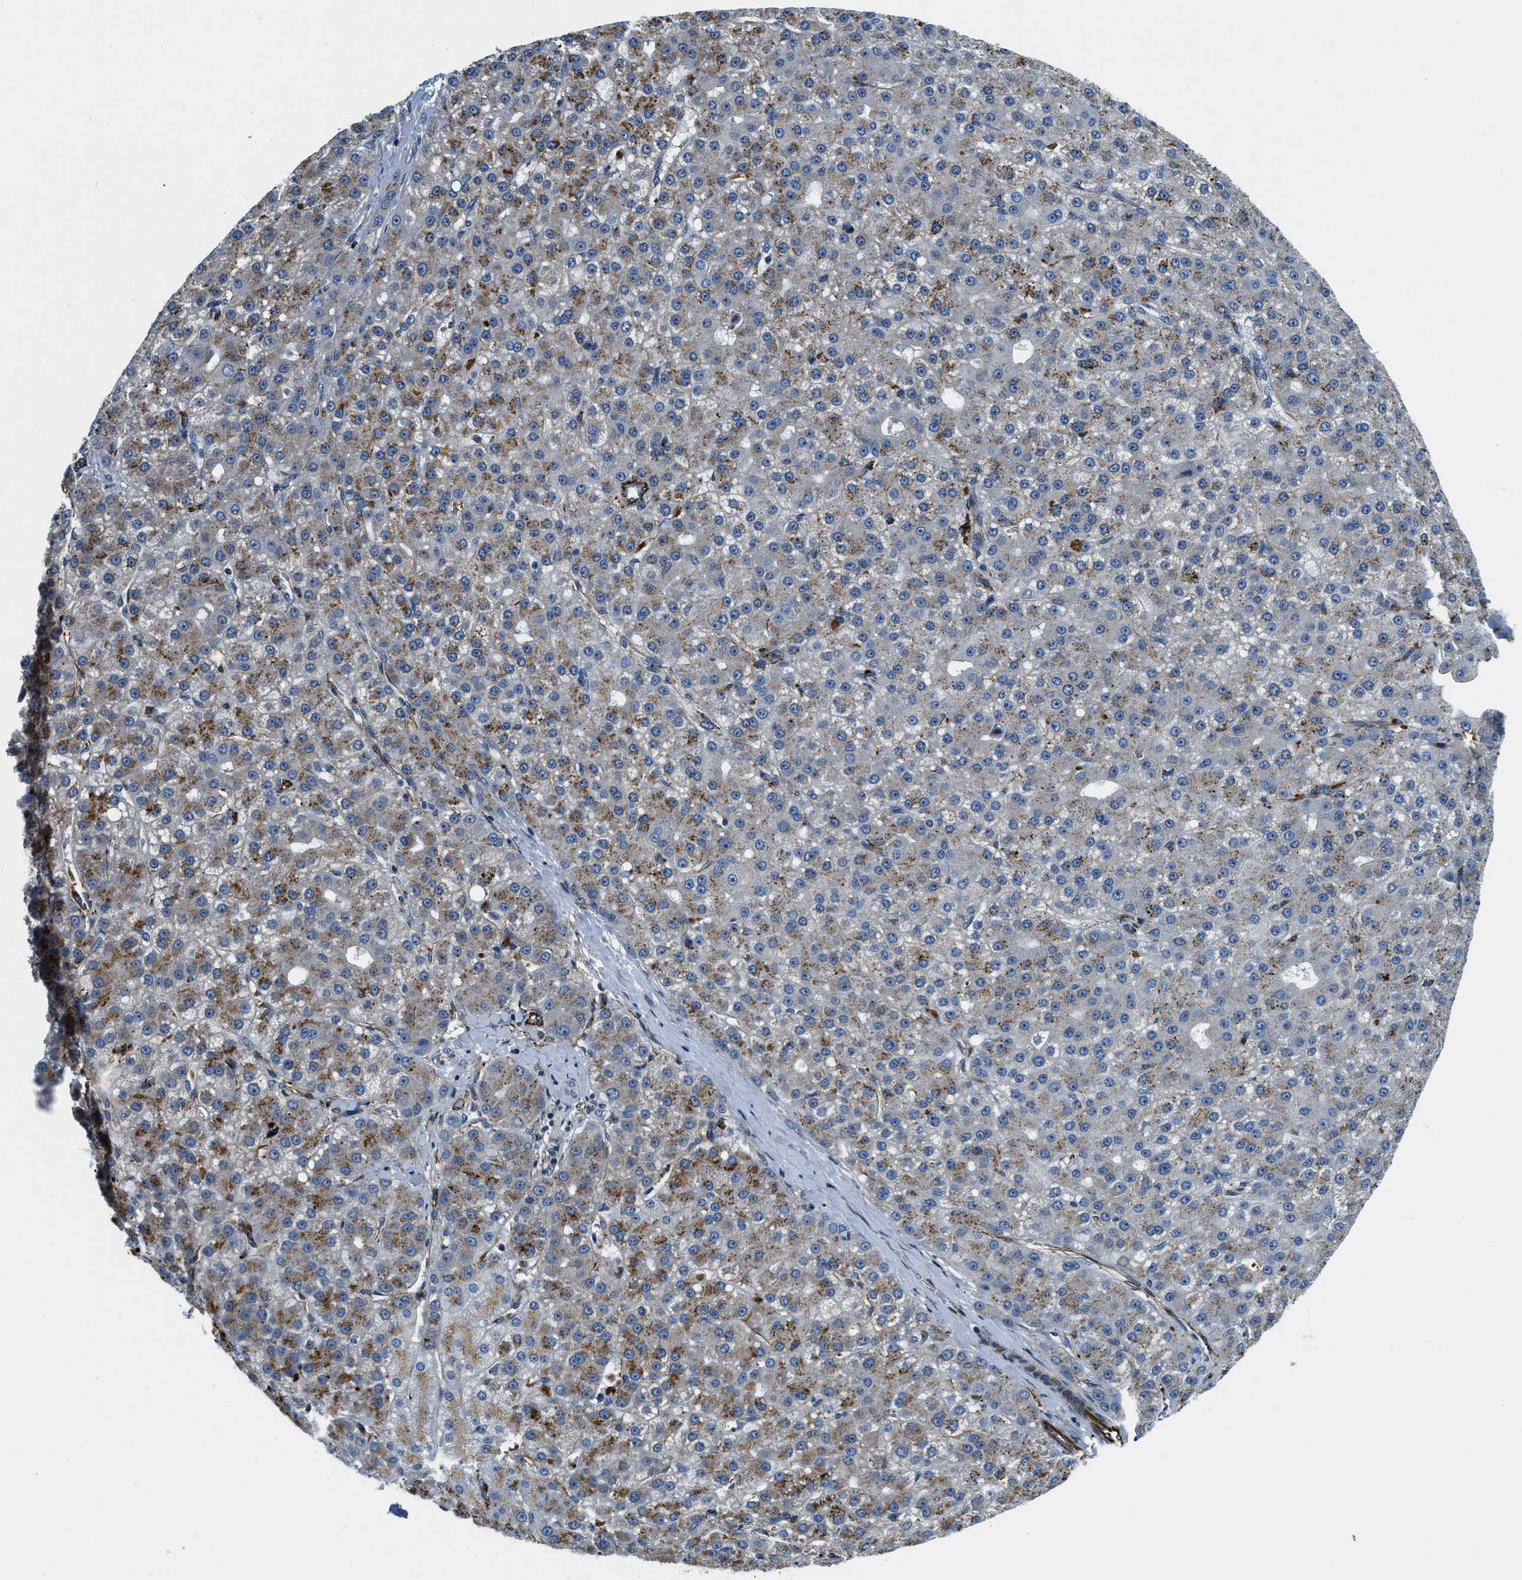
{"staining": {"intensity": "moderate", "quantity": "25%-75%", "location": "cytoplasmic/membranous"}, "tissue": "liver cancer", "cell_type": "Tumor cells", "image_type": "cancer", "snomed": [{"axis": "morphology", "description": "Carcinoma, Hepatocellular, NOS"}, {"axis": "topography", "description": "Liver"}], "caption": "Immunohistochemistry (IHC) histopathology image of human liver cancer stained for a protein (brown), which exhibits medium levels of moderate cytoplasmic/membranous positivity in about 25%-75% of tumor cells.", "gene": "GNS", "patient": {"sex": "male", "age": 67}}